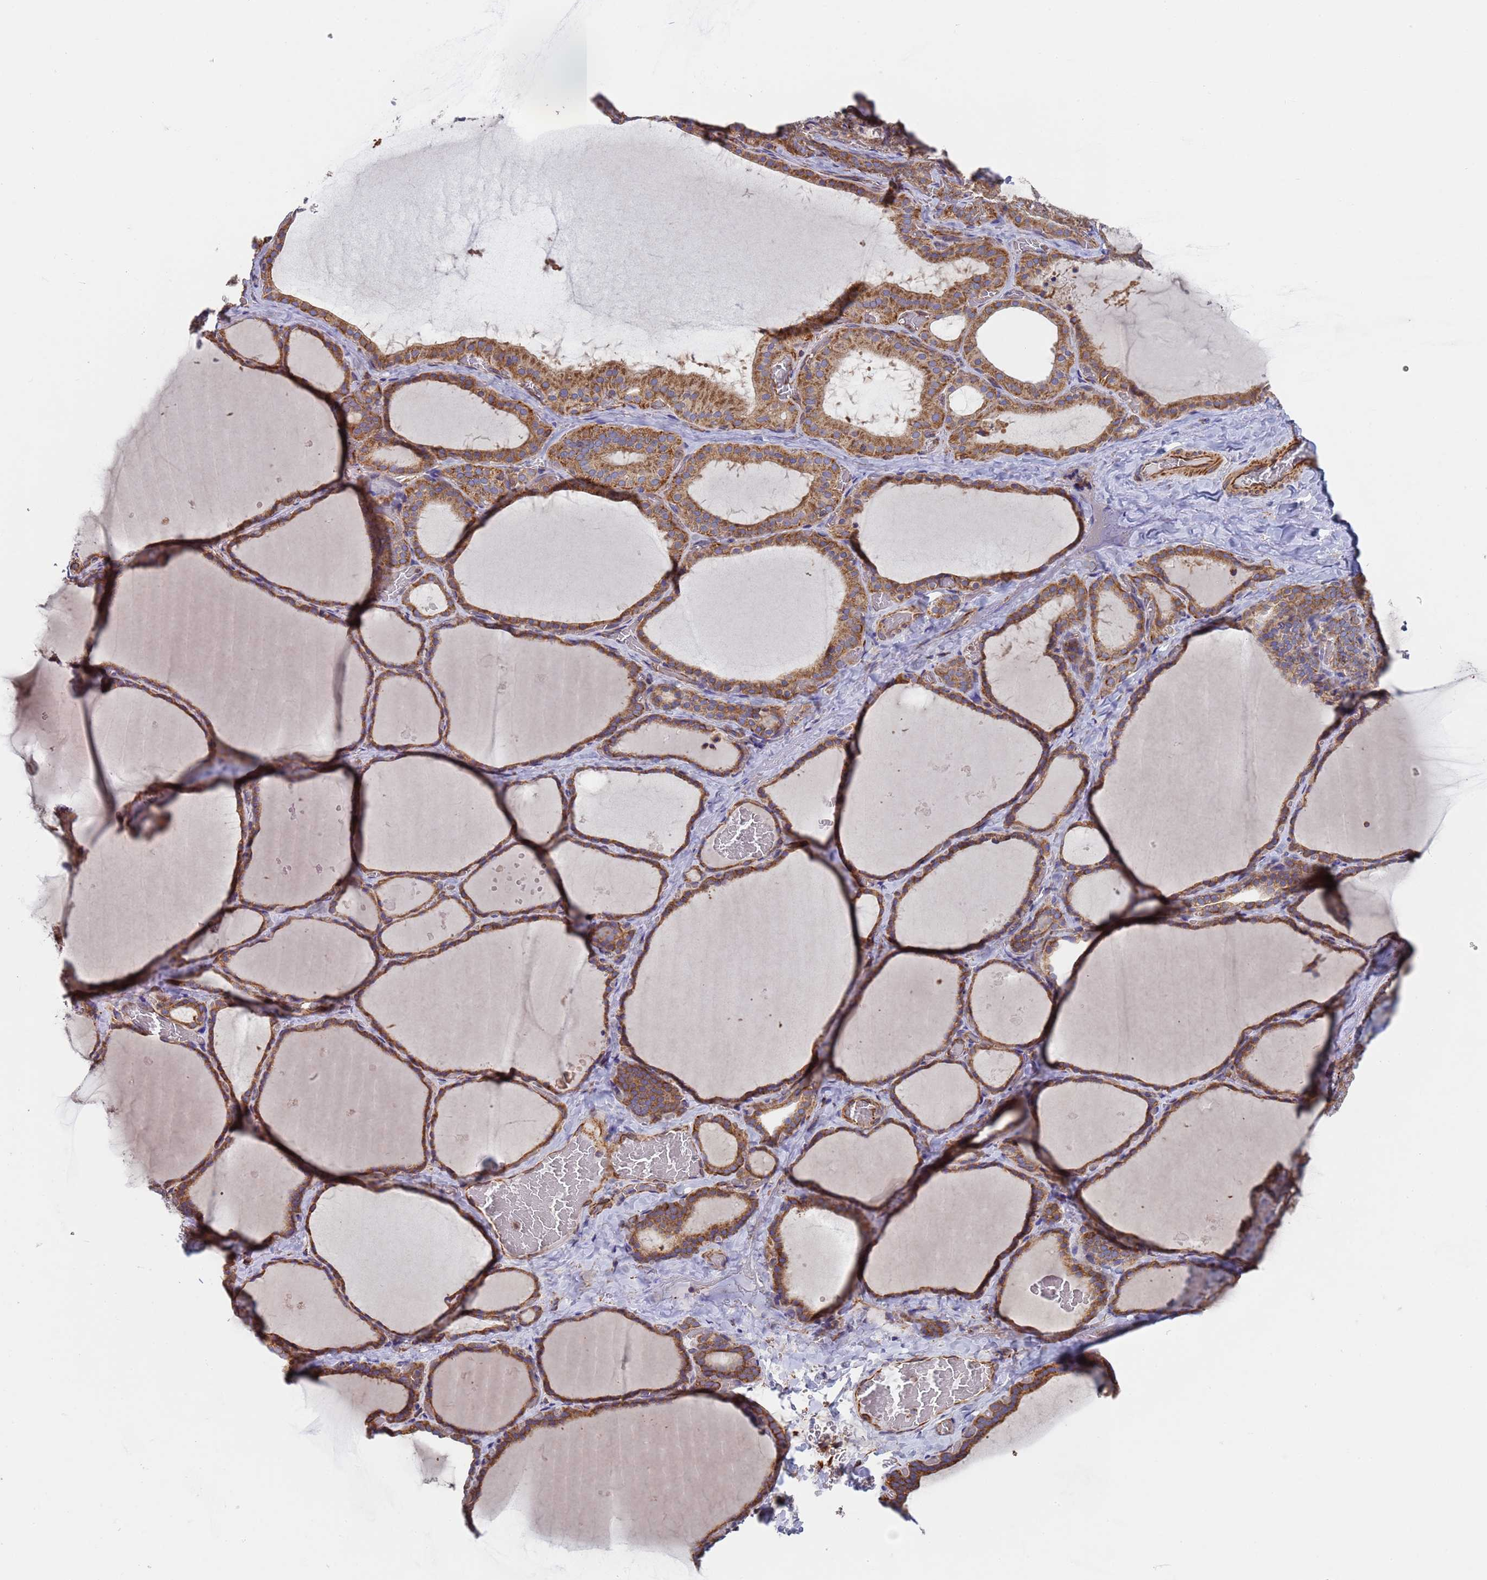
{"staining": {"intensity": "moderate", "quantity": ">75%", "location": "cytoplasmic/membranous"}, "tissue": "thyroid gland", "cell_type": "Glandular cells", "image_type": "normal", "snomed": [{"axis": "morphology", "description": "Normal tissue, NOS"}, {"axis": "topography", "description": "Thyroid gland"}], "caption": "A brown stain labels moderate cytoplasmic/membranous expression of a protein in glandular cells of normal human thyroid gland.", "gene": "NUDT12", "patient": {"sex": "female", "age": 39}}